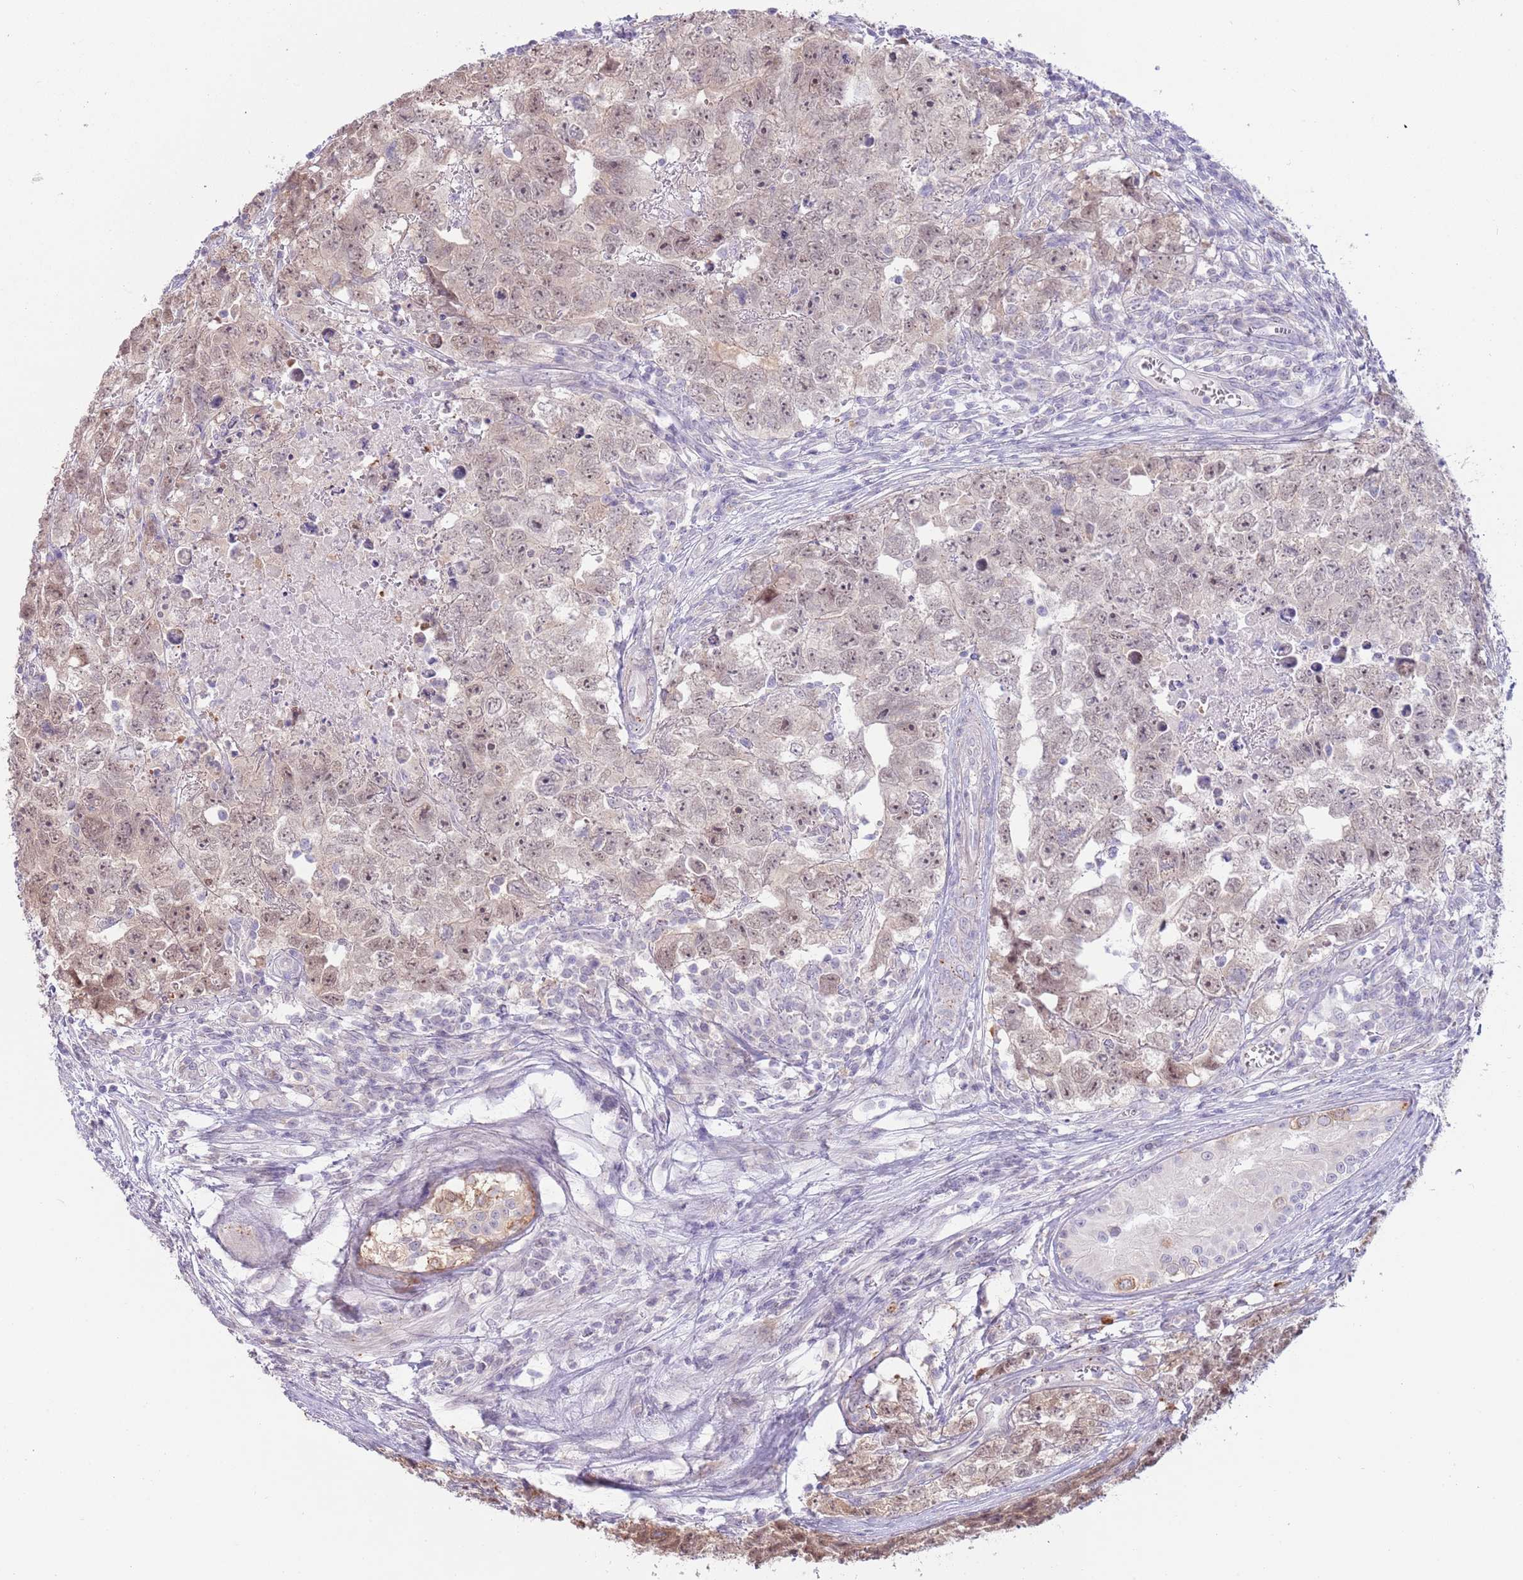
{"staining": {"intensity": "weak", "quantity": "25%-75%", "location": "nuclear"}, "tissue": "testis cancer", "cell_type": "Tumor cells", "image_type": "cancer", "snomed": [{"axis": "morphology", "description": "Carcinoma, Embryonal, NOS"}, {"axis": "topography", "description": "Testis"}], "caption": "A micrograph of testis cancer stained for a protein exhibits weak nuclear brown staining in tumor cells.", "gene": "LDHD", "patient": {"sex": "male", "age": 22}}